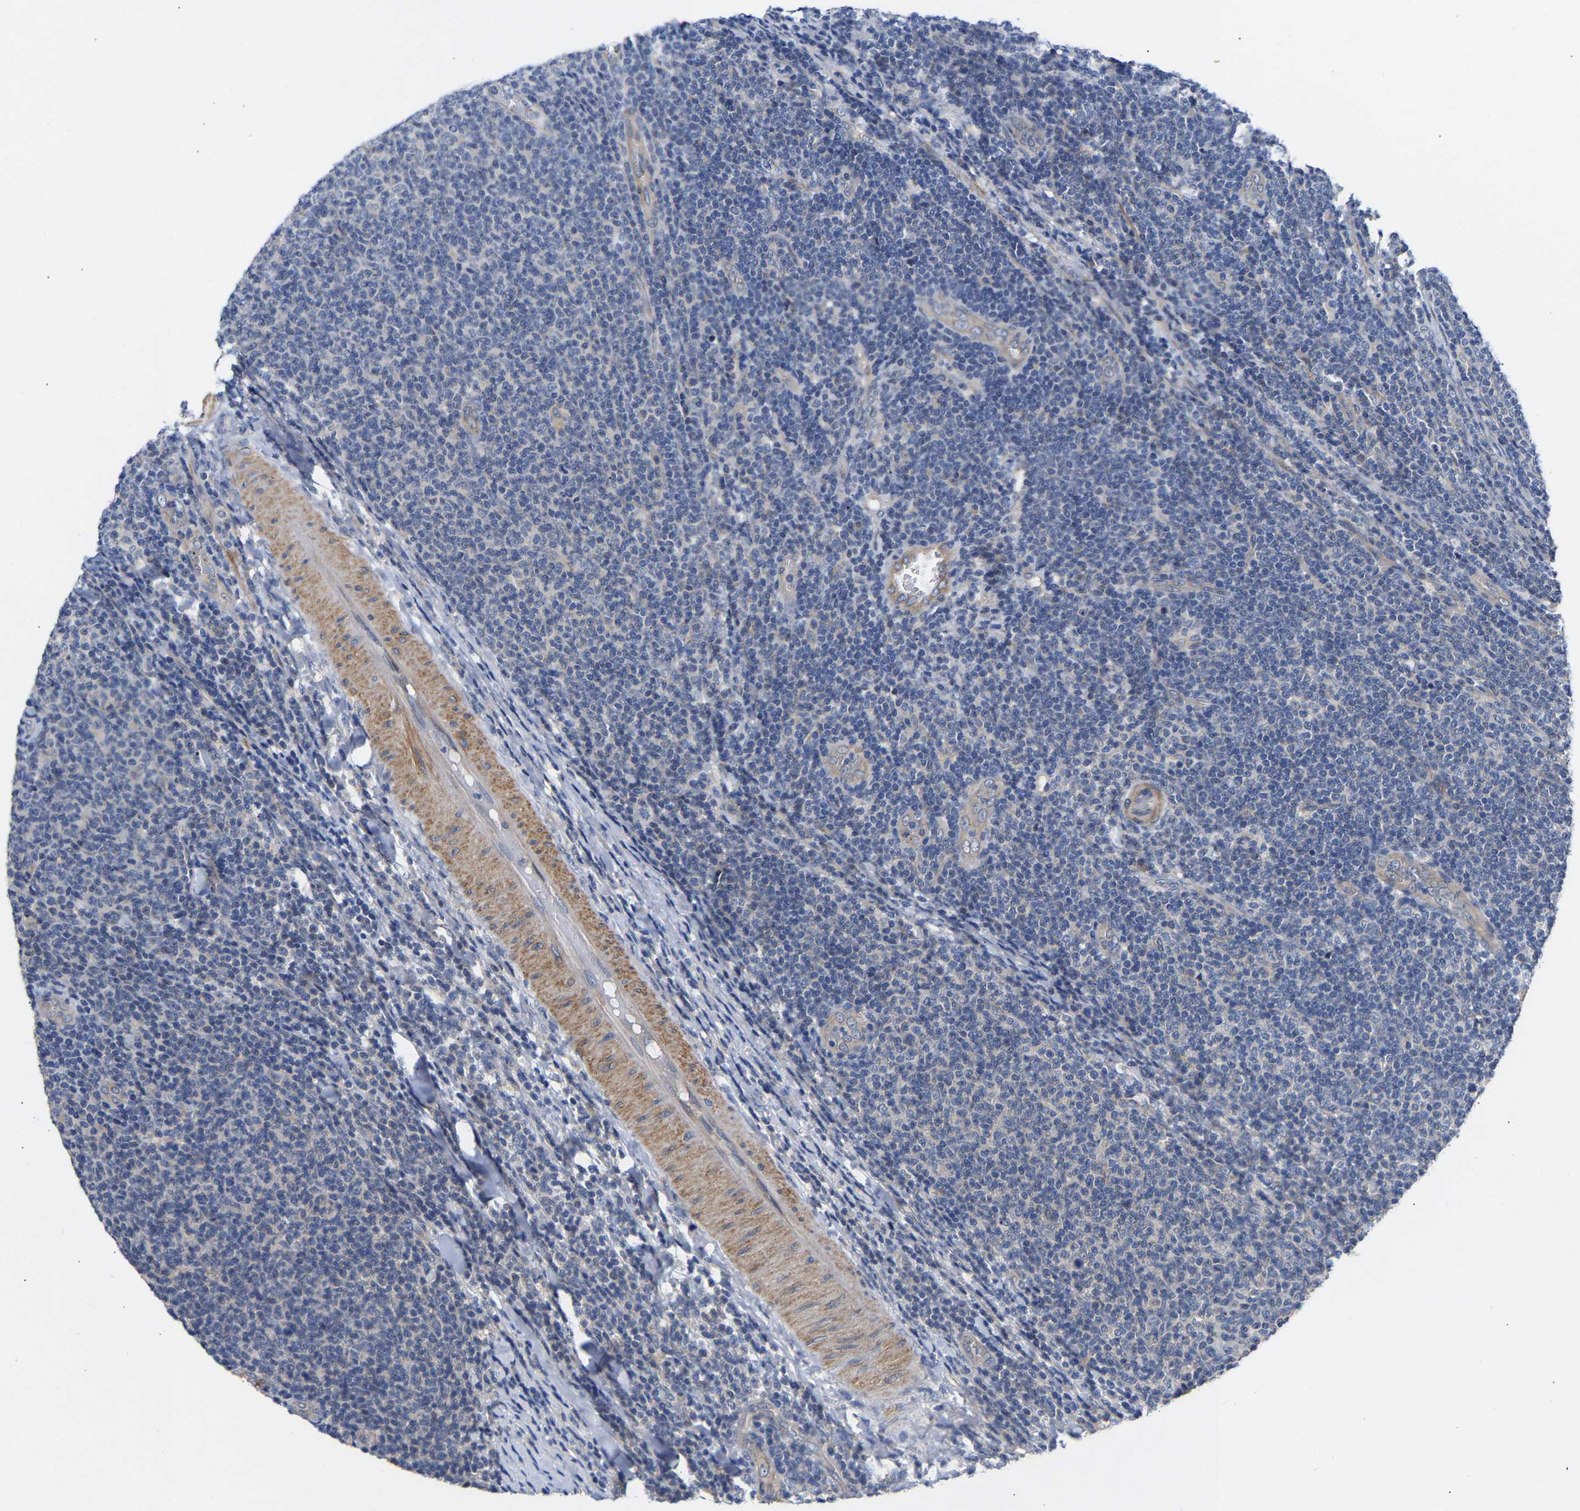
{"staining": {"intensity": "negative", "quantity": "none", "location": "none"}, "tissue": "lymphoma", "cell_type": "Tumor cells", "image_type": "cancer", "snomed": [{"axis": "morphology", "description": "Malignant lymphoma, non-Hodgkin's type, Low grade"}, {"axis": "topography", "description": "Lymph node"}], "caption": "A high-resolution micrograph shows immunohistochemistry (IHC) staining of lymphoma, which displays no significant staining in tumor cells. The staining is performed using DAB (3,3'-diaminobenzidine) brown chromogen with nuclei counter-stained in using hematoxylin.", "gene": "KASH5", "patient": {"sex": "male", "age": 66}}